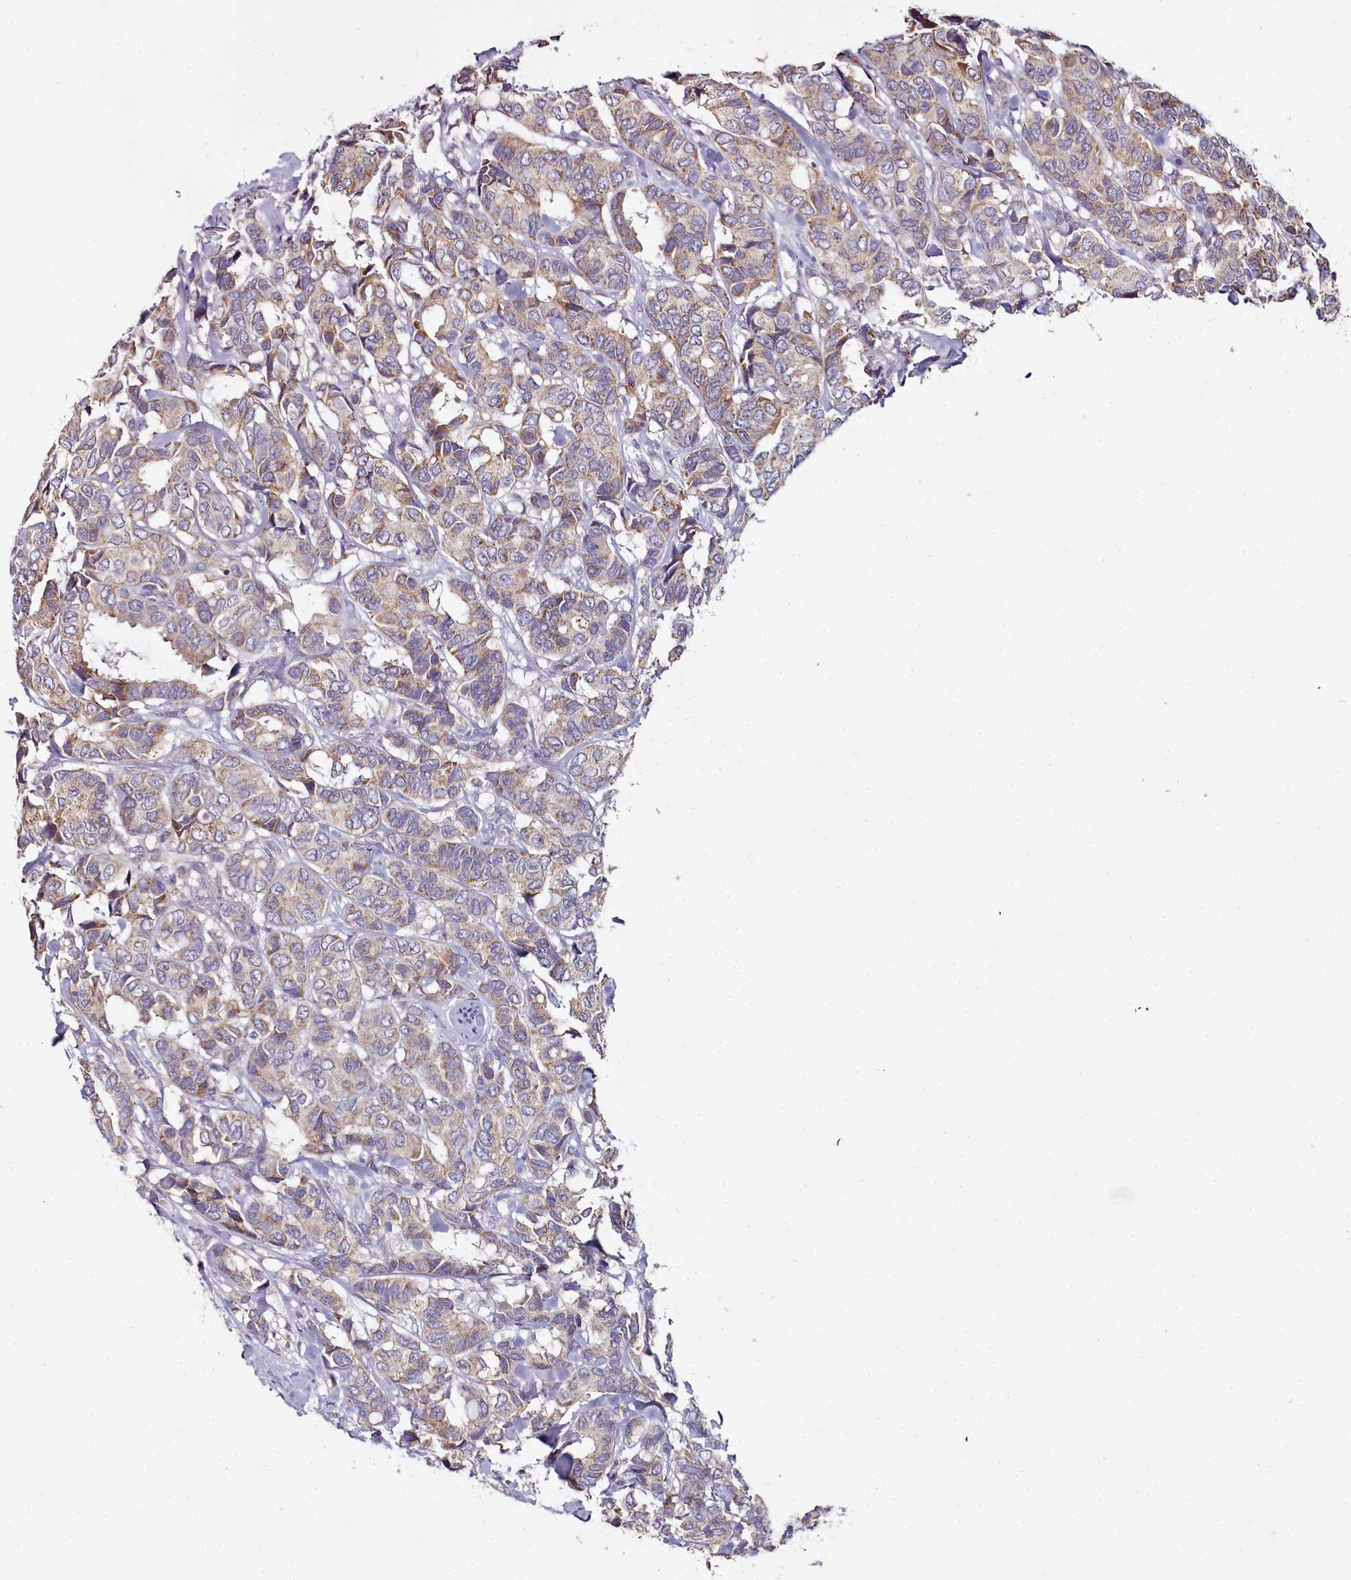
{"staining": {"intensity": "weak", "quantity": "25%-75%", "location": "cytoplasmic/membranous"}, "tissue": "breast cancer", "cell_type": "Tumor cells", "image_type": "cancer", "snomed": [{"axis": "morphology", "description": "Duct carcinoma"}, {"axis": "topography", "description": "Breast"}], "caption": "Breast infiltrating ductal carcinoma stained with a brown dye displays weak cytoplasmic/membranous positive staining in about 25%-75% of tumor cells.", "gene": "ACSS1", "patient": {"sex": "female", "age": 87}}